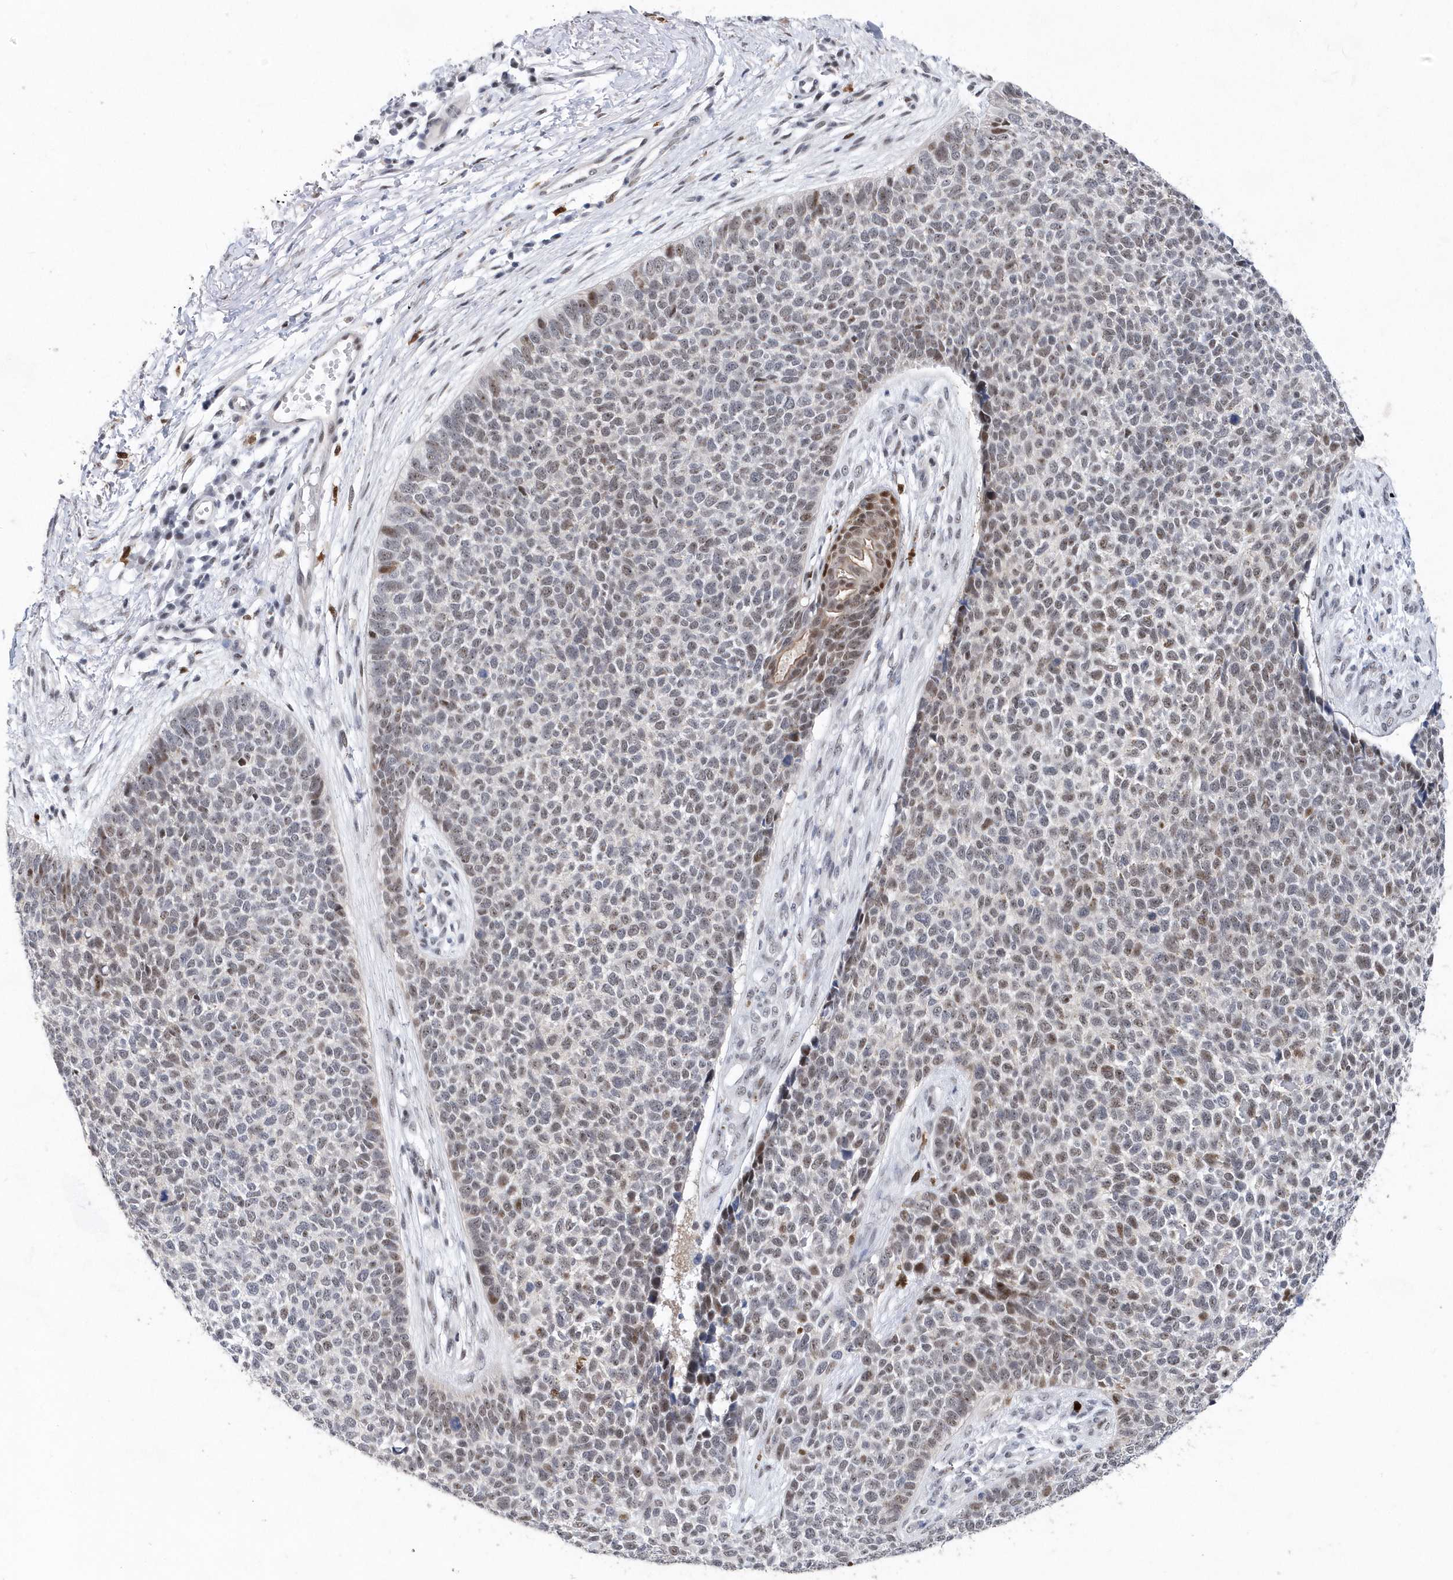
{"staining": {"intensity": "moderate", "quantity": "<25%", "location": "nuclear"}, "tissue": "skin cancer", "cell_type": "Tumor cells", "image_type": "cancer", "snomed": [{"axis": "morphology", "description": "Basal cell carcinoma"}, {"axis": "topography", "description": "Skin"}], "caption": "This histopathology image displays immunohistochemistry (IHC) staining of basal cell carcinoma (skin), with low moderate nuclear positivity in about <25% of tumor cells.", "gene": "RPP30", "patient": {"sex": "female", "age": 84}}